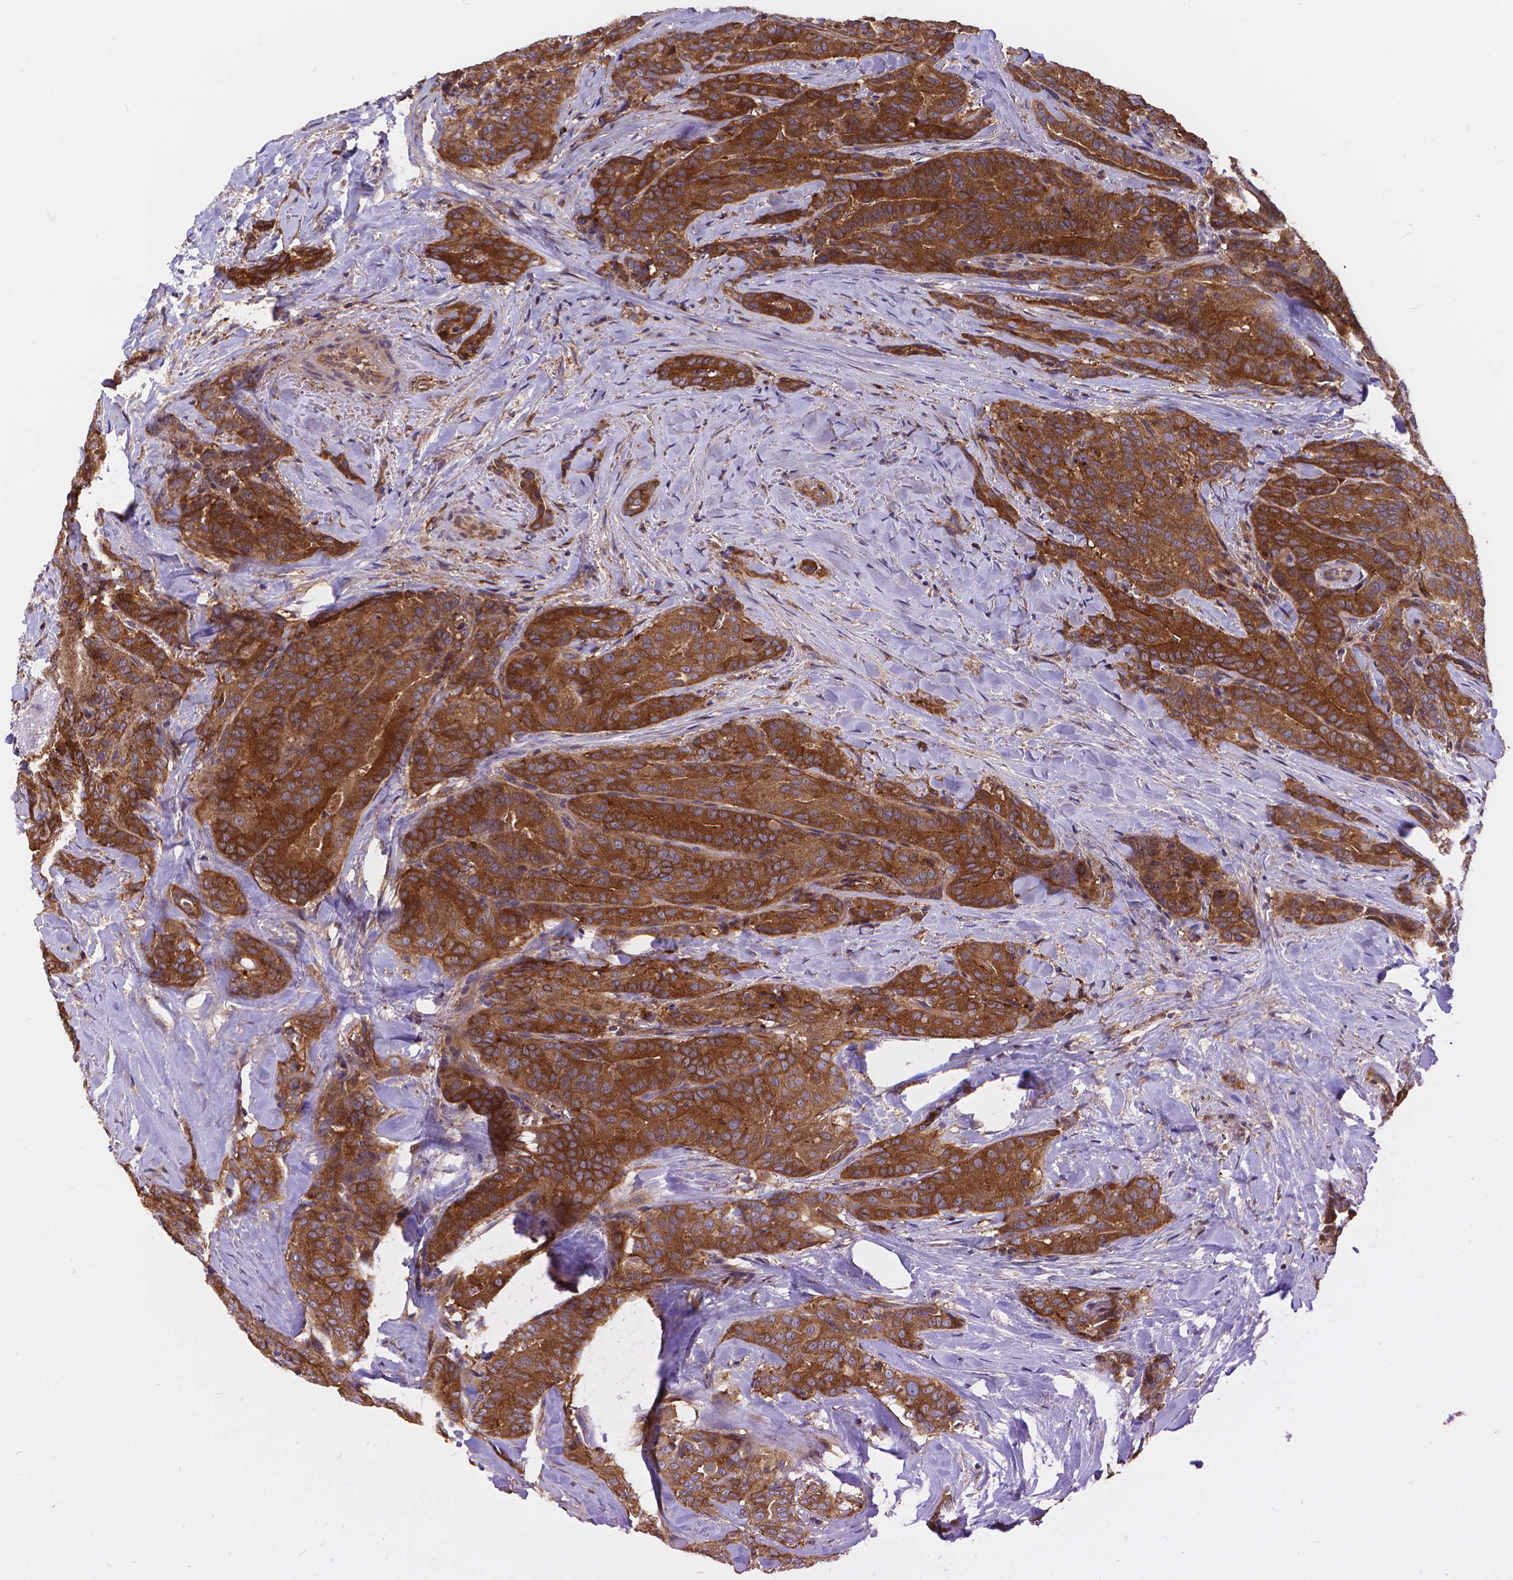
{"staining": {"intensity": "strong", "quantity": ">75%", "location": "cytoplasmic/membranous"}, "tissue": "thyroid cancer", "cell_type": "Tumor cells", "image_type": "cancer", "snomed": [{"axis": "morphology", "description": "Papillary adenocarcinoma, NOS"}, {"axis": "topography", "description": "Thyroid gland"}], "caption": "Strong cytoplasmic/membranous protein staining is seen in approximately >75% of tumor cells in thyroid cancer (papillary adenocarcinoma). (DAB IHC with brightfield microscopy, high magnification).", "gene": "ARAP1", "patient": {"sex": "male", "age": 61}}